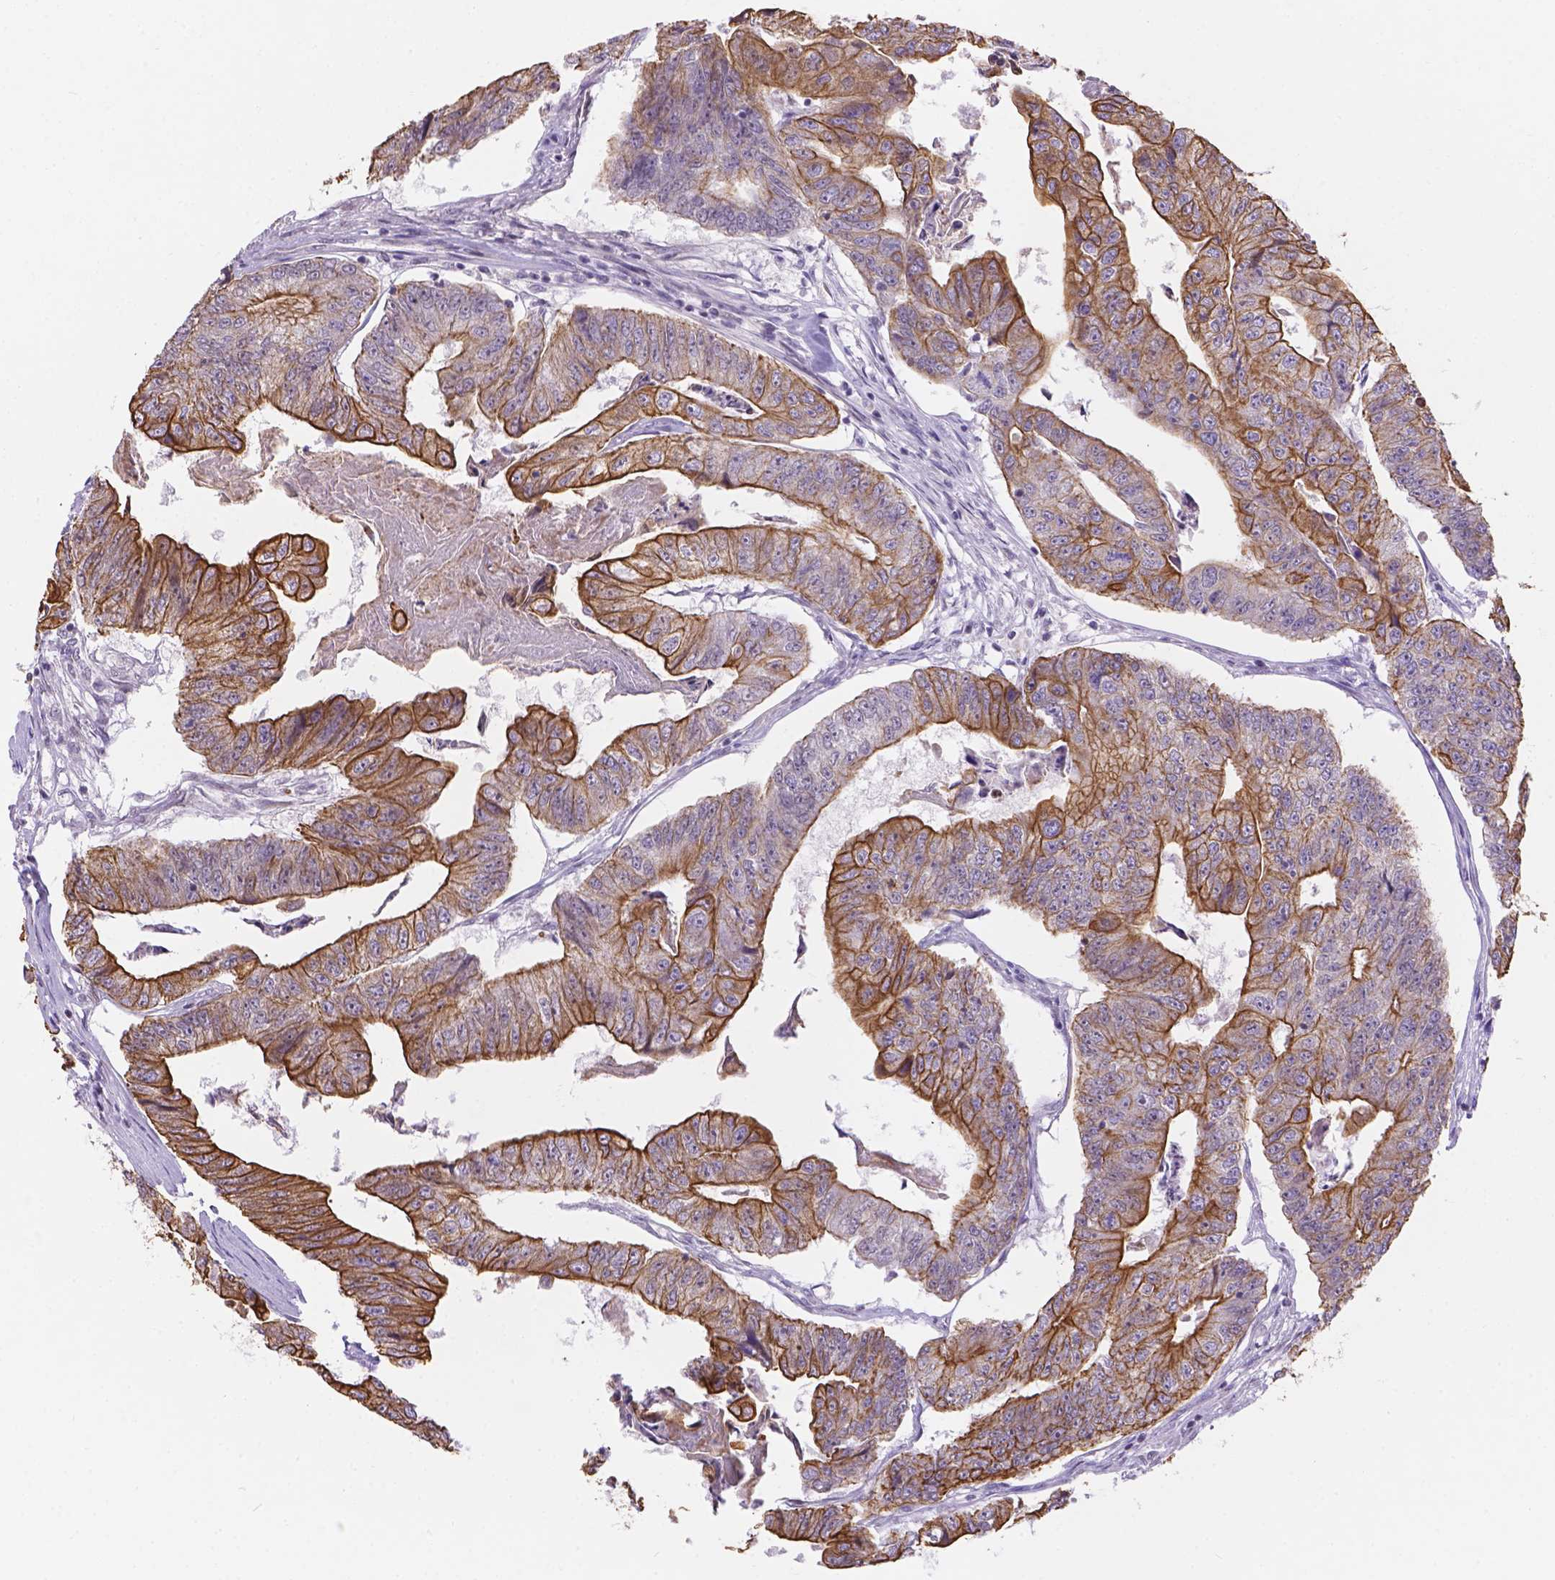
{"staining": {"intensity": "strong", "quantity": "25%-75%", "location": "cytoplasmic/membranous"}, "tissue": "colorectal cancer", "cell_type": "Tumor cells", "image_type": "cancer", "snomed": [{"axis": "morphology", "description": "Adenocarcinoma, NOS"}, {"axis": "topography", "description": "Colon"}], "caption": "A brown stain shows strong cytoplasmic/membranous expression of a protein in human colorectal cancer (adenocarcinoma) tumor cells.", "gene": "DMWD", "patient": {"sex": "female", "age": 67}}